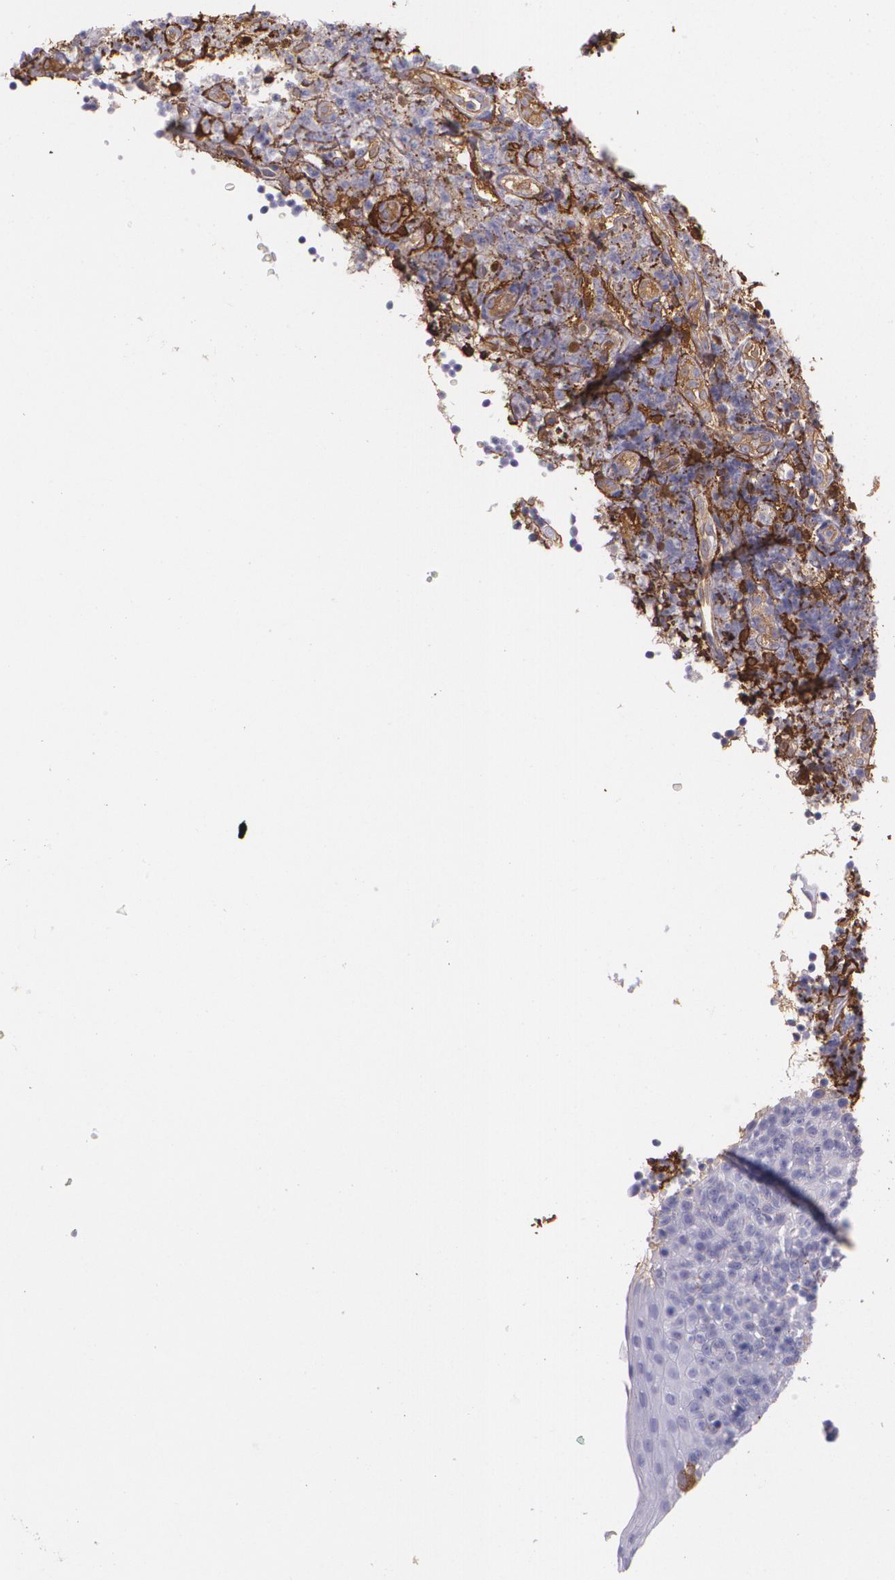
{"staining": {"intensity": "negative", "quantity": "none", "location": "none"}, "tissue": "tonsil", "cell_type": "Germinal center cells", "image_type": "normal", "snomed": [{"axis": "morphology", "description": "Normal tissue, NOS"}, {"axis": "topography", "description": "Tonsil"}], "caption": "Immunohistochemical staining of benign tonsil reveals no significant expression in germinal center cells. (DAB (3,3'-diaminobenzidine) immunohistochemistry with hematoxylin counter stain).", "gene": "MMP2", "patient": {"sex": "female", "age": 40}}